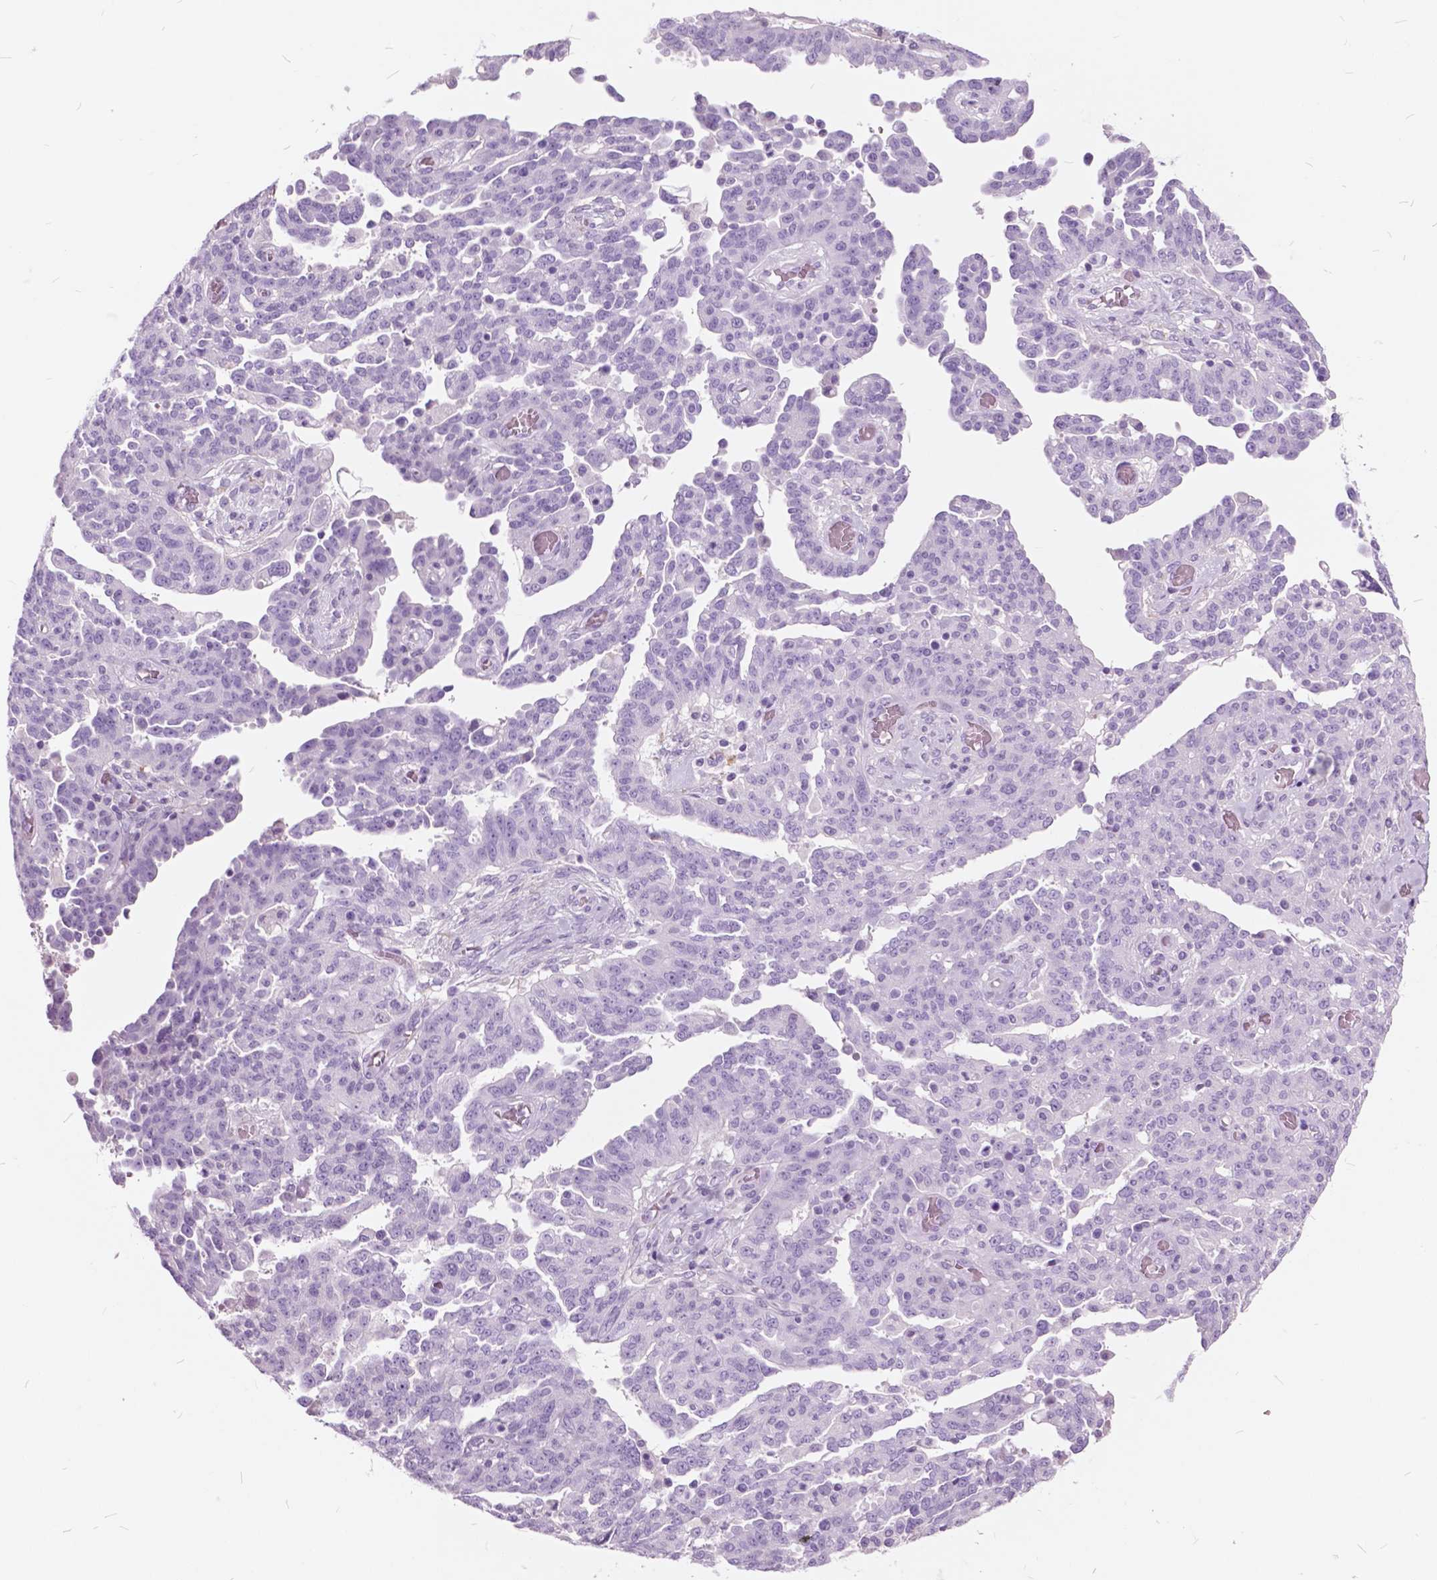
{"staining": {"intensity": "negative", "quantity": "none", "location": "none"}, "tissue": "ovarian cancer", "cell_type": "Tumor cells", "image_type": "cancer", "snomed": [{"axis": "morphology", "description": "Cystadenocarcinoma, serous, NOS"}, {"axis": "topography", "description": "Ovary"}], "caption": "The immunohistochemistry (IHC) image has no significant expression in tumor cells of serous cystadenocarcinoma (ovarian) tissue. (Immunohistochemistry (ihc), brightfield microscopy, high magnification).", "gene": "GDF9", "patient": {"sex": "female", "age": 67}}